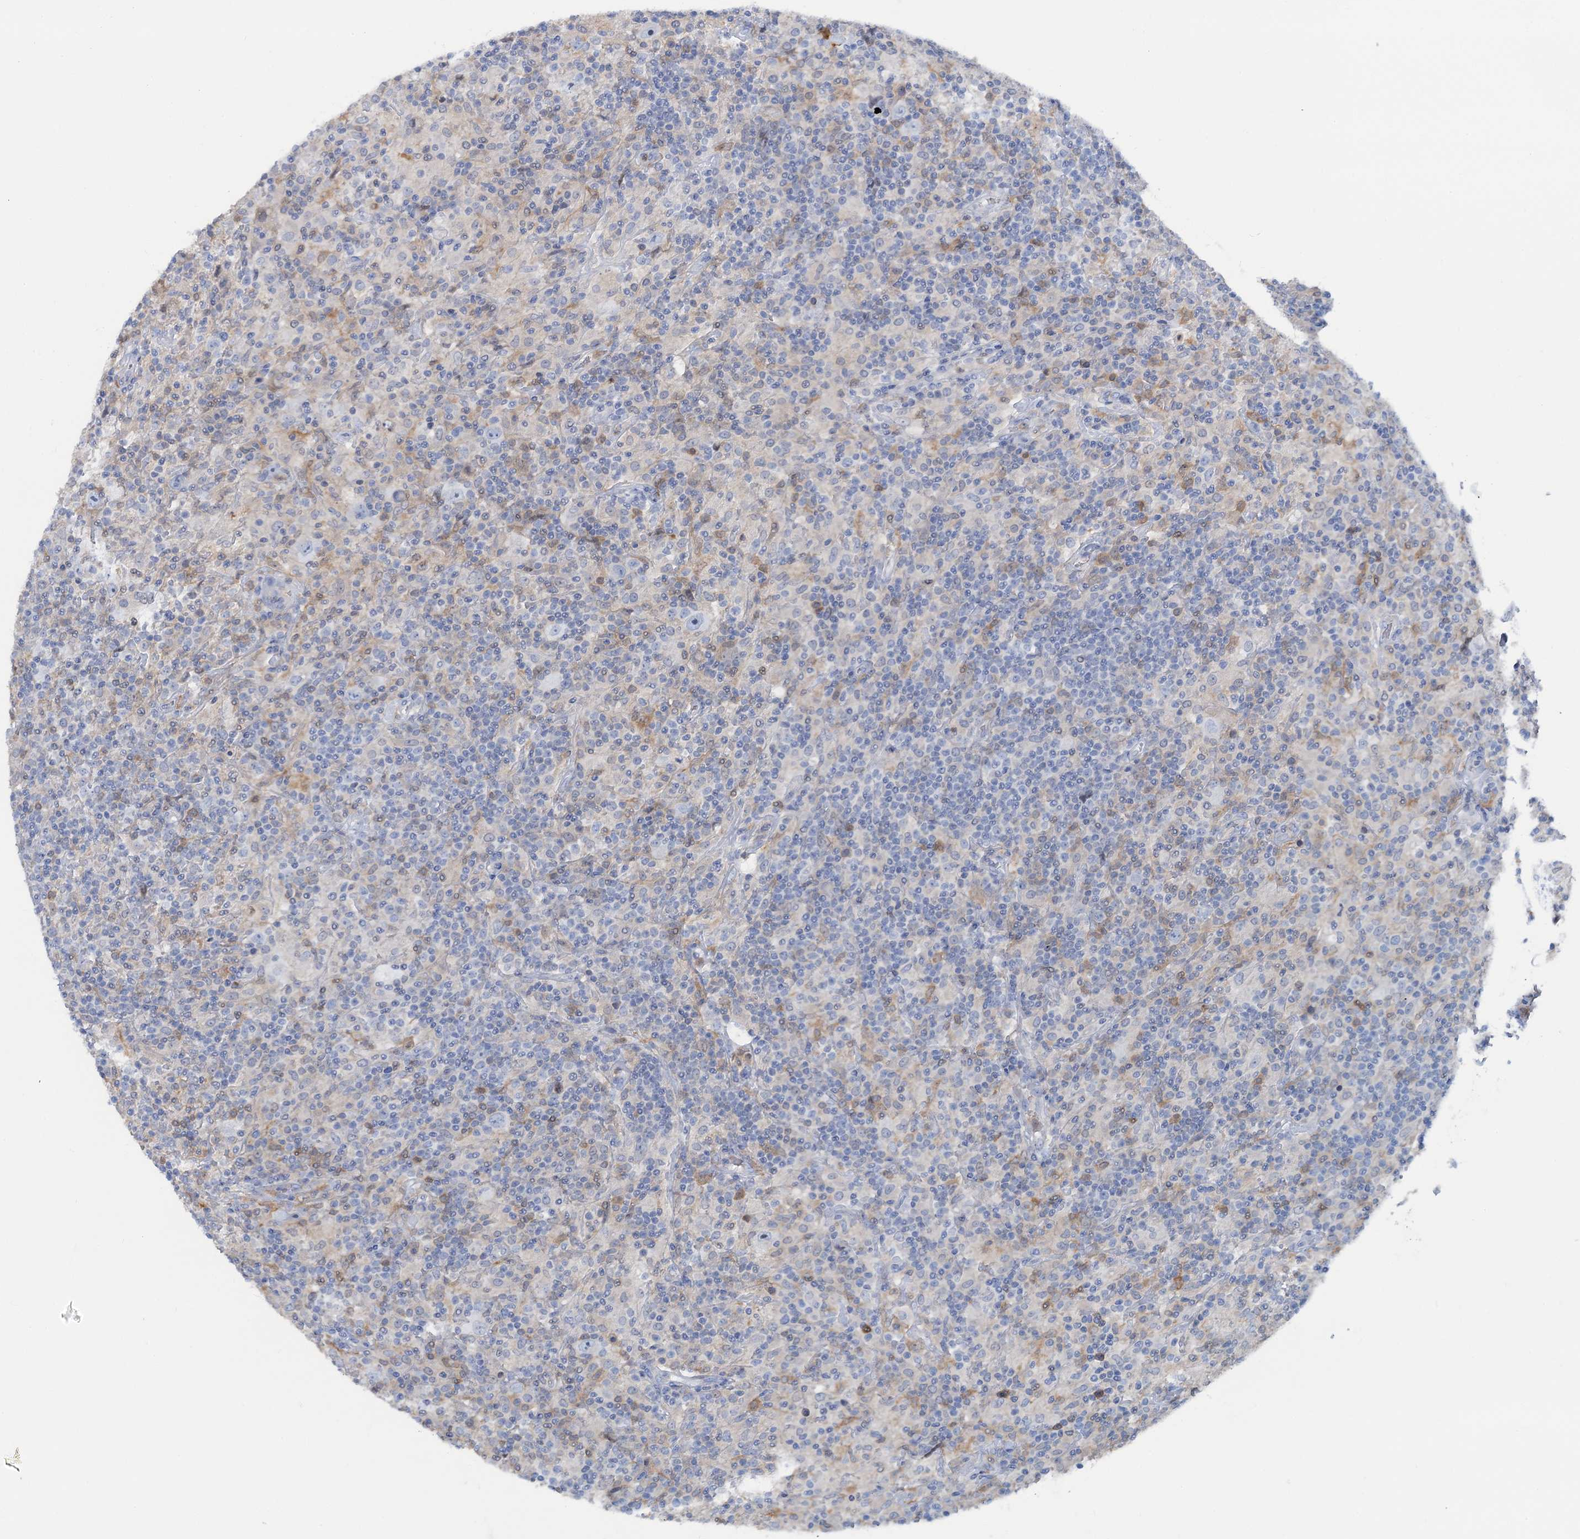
{"staining": {"intensity": "negative", "quantity": "none", "location": "none"}, "tissue": "lymphoma", "cell_type": "Tumor cells", "image_type": "cancer", "snomed": [{"axis": "morphology", "description": "Hodgkin's disease, NOS"}, {"axis": "topography", "description": "Lymph node"}], "caption": "DAB (3,3'-diaminobenzidine) immunohistochemical staining of Hodgkin's disease shows no significant staining in tumor cells. (DAB (3,3'-diaminobenzidine) IHC with hematoxylin counter stain).", "gene": "FAH", "patient": {"sex": "male", "age": 70}}